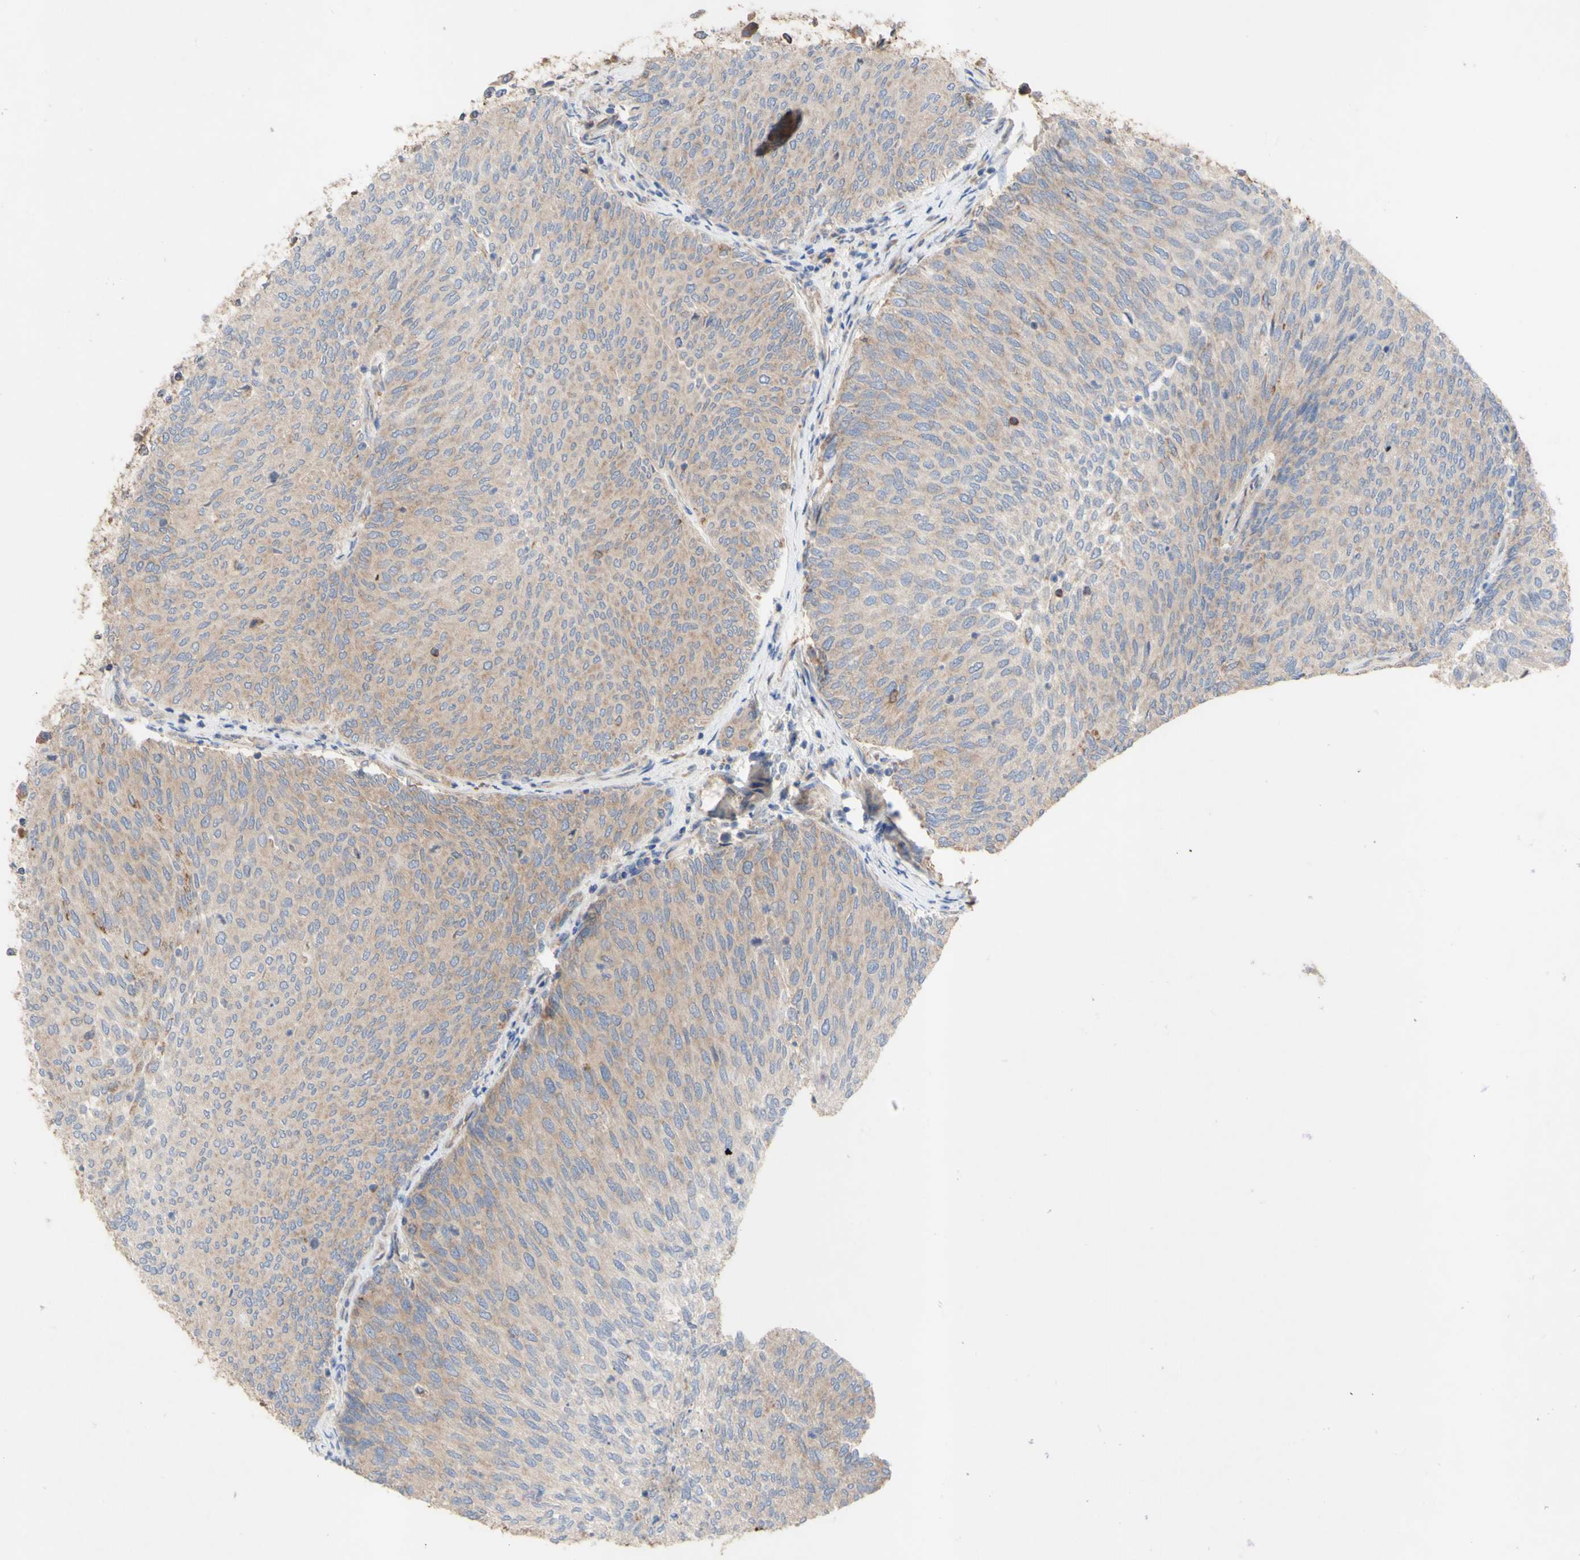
{"staining": {"intensity": "weak", "quantity": ">75%", "location": "cytoplasmic/membranous"}, "tissue": "urothelial cancer", "cell_type": "Tumor cells", "image_type": "cancer", "snomed": [{"axis": "morphology", "description": "Urothelial carcinoma, Low grade"}, {"axis": "topography", "description": "Urinary bladder"}], "caption": "Immunohistochemistry histopathology image of human low-grade urothelial carcinoma stained for a protein (brown), which displays low levels of weak cytoplasmic/membranous expression in about >75% of tumor cells.", "gene": "EIF2S3", "patient": {"sex": "female", "age": 79}}